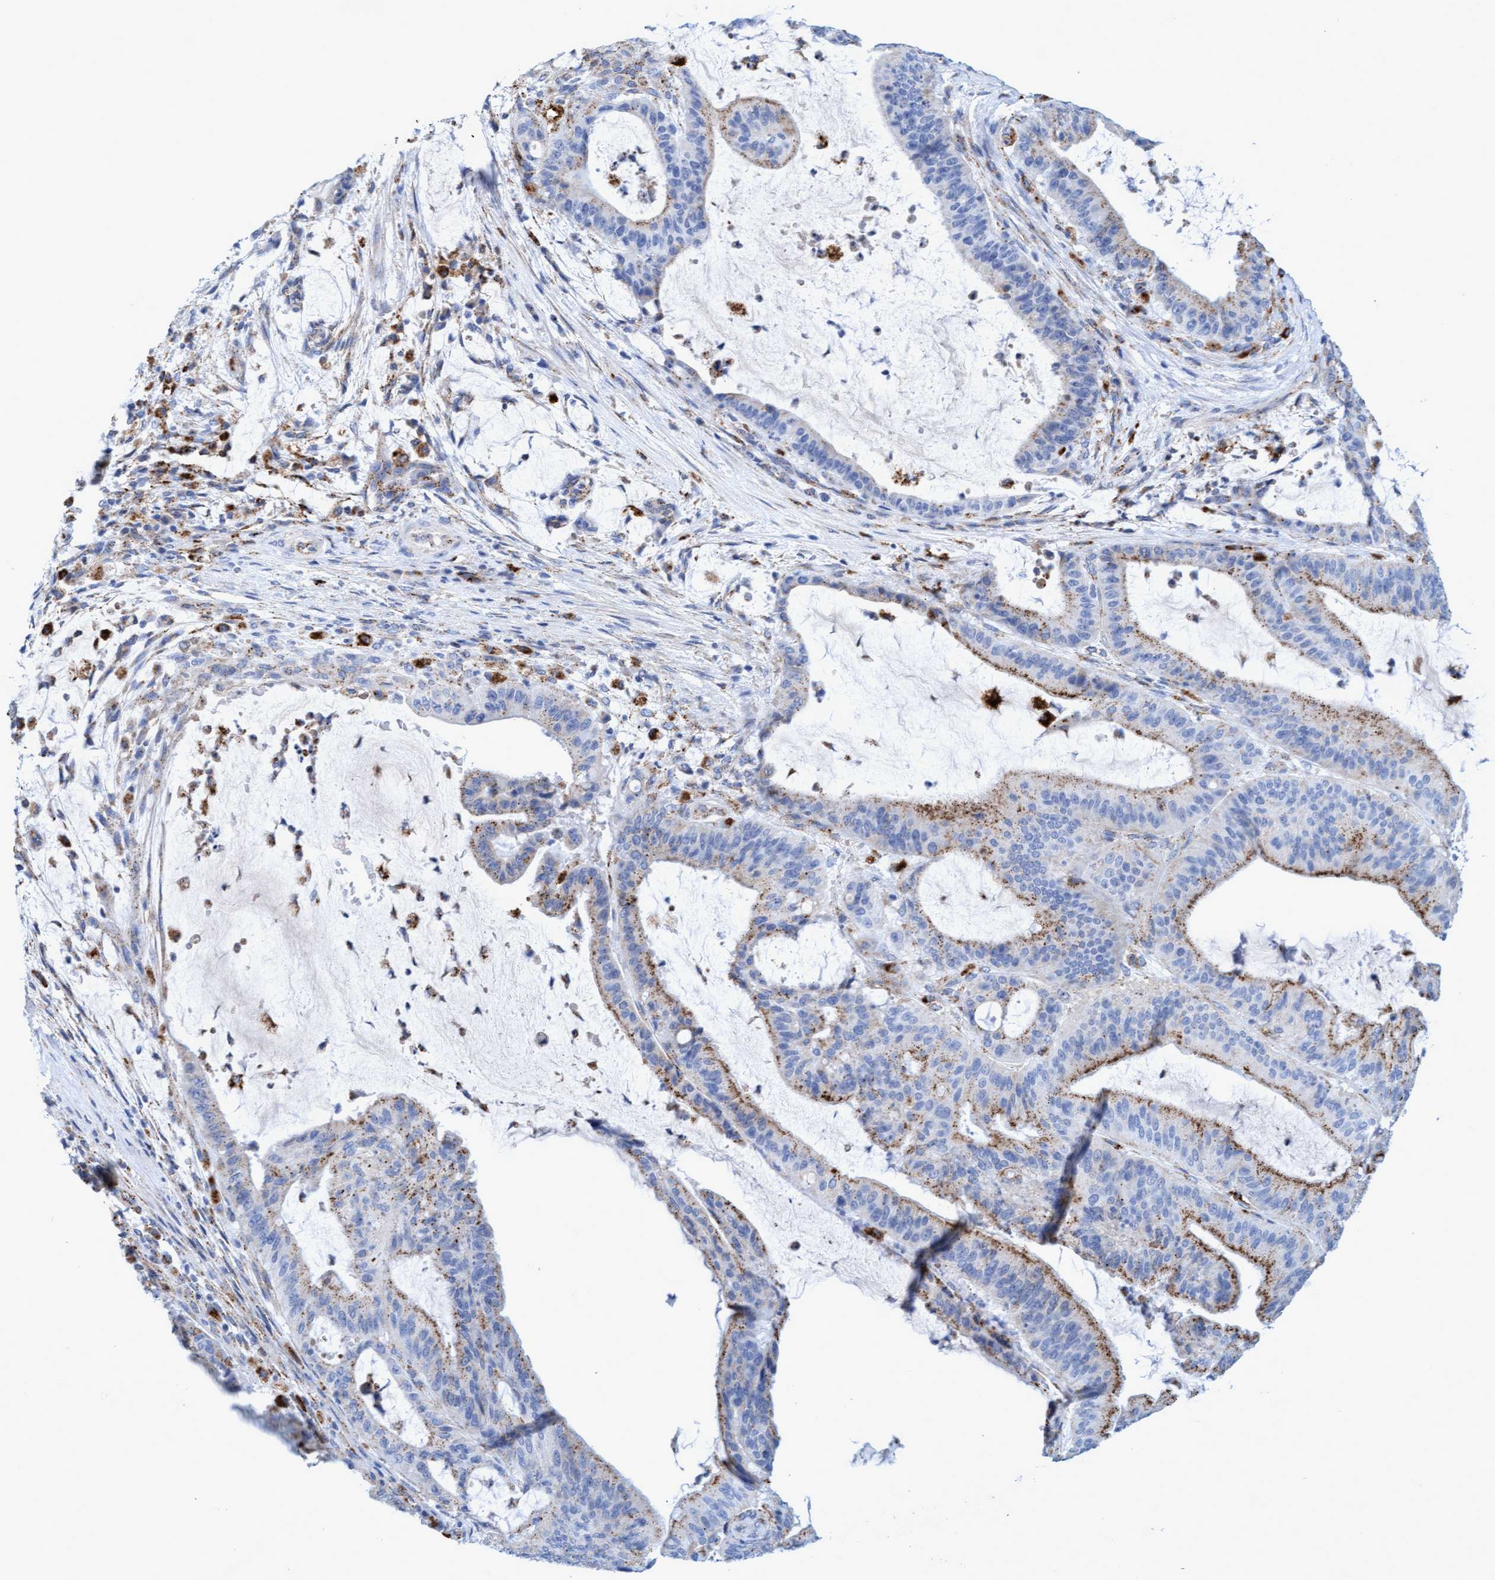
{"staining": {"intensity": "moderate", "quantity": "25%-75%", "location": "cytoplasmic/membranous"}, "tissue": "liver cancer", "cell_type": "Tumor cells", "image_type": "cancer", "snomed": [{"axis": "morphology", "description": "Normal tissue, NOS"}, {"axis": "morphology", "description": "Cholangiocarcinoma"}, {"axis": "topography", "description": "Liver"}, {"axis": "topography", "description": "Peripheral nerve tissue"}], "caption": "DAB immunohistochemical staining of human liver cancer (cholangiocarcinoma) shows moderate cytoplasmic/membranous protein expression in about 25%-75% of tumor cells.", "gene": "SGSH", "patient": {"sex": "female", "age": 73}}